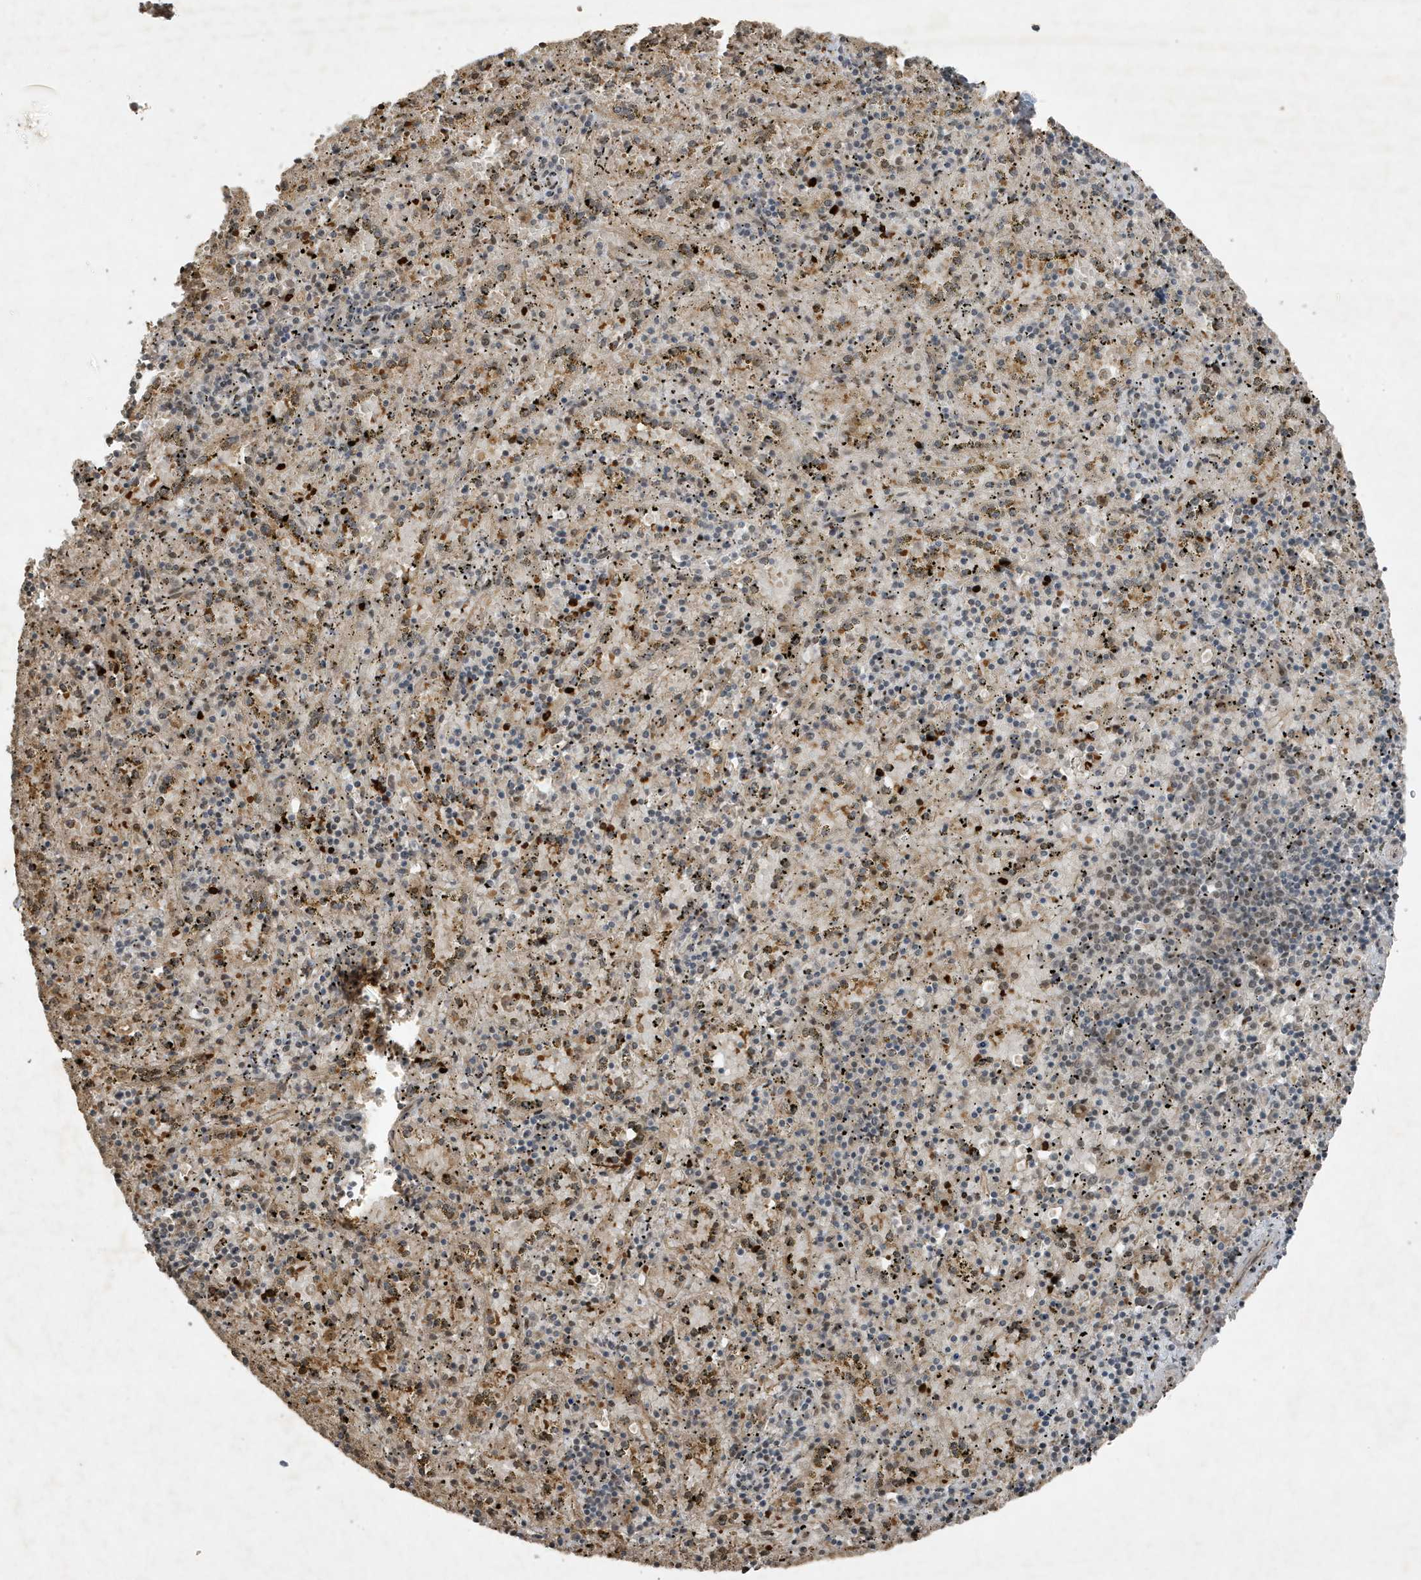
{"staining": {"intensity": "moderate", "quantity": "25%-75%", "location": "cytoplasmic/membranous,nuclear"}, "tissue": "spleen", "cell_type": "Cells in red pulp", "image_type": "normal", "snomed": [{"axis": "morphology", "description": "Normal tissue, NOS"}, {"axis": "topography", "description": "Spleen"}], "caption": "IHC image of unremarkable spleen stained for a protein (brown), which shows medium levels of moderate cytoplasmic/membranous,nuclear expression in approximately 25%-75% of cells in red pulp.", "gene": "HSPA1A", "patient": {"sex": "male", "age": 11}}